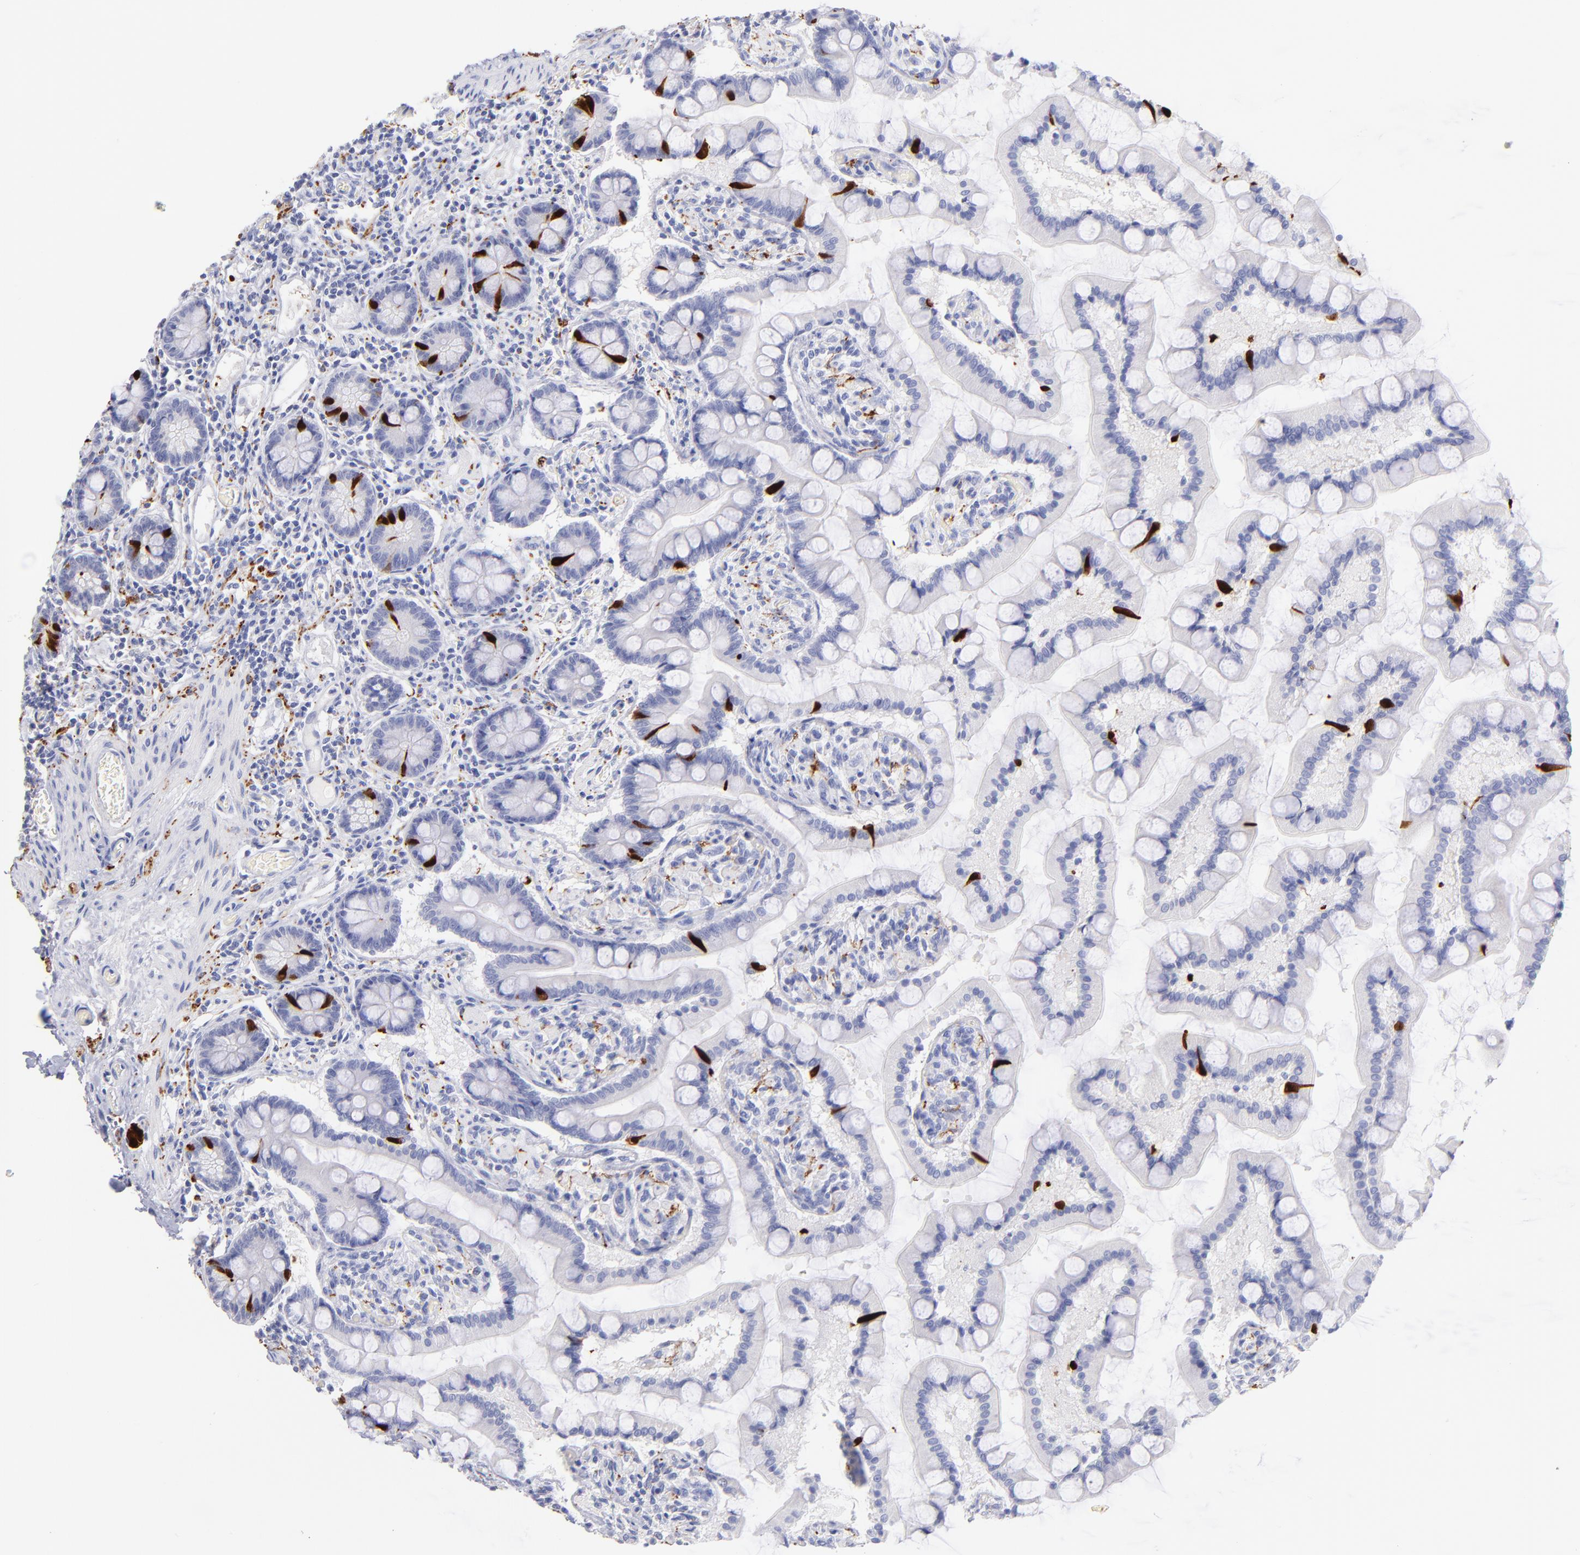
{"staining": {"intensity": "strong", "quantity": "<25%", "location": "cytoplasmic/membranous,nuclear"}, "tissue": "small intestine", "cell_type": "Glandular cells", "image_type": "normal", "snomed": [{"axis": "morphology", "description": "Normal tissue, NOS"}, {"axis": "topography", "description": "Small intestine"}], "caption": "Immunohistochemical staining of benign small intestine displays <25% levels of strong cytoplasmic/membranous,nuclear protein positivity in about <25% of glandular cells. (Stains: DAB (3,3'-diaminobenzidine) in brown, nuclei in blue, Microscopy: brightfield microscopy at high magnification).", "gene": "SCGN", "patient": {"sex": "male", "age": 41}}